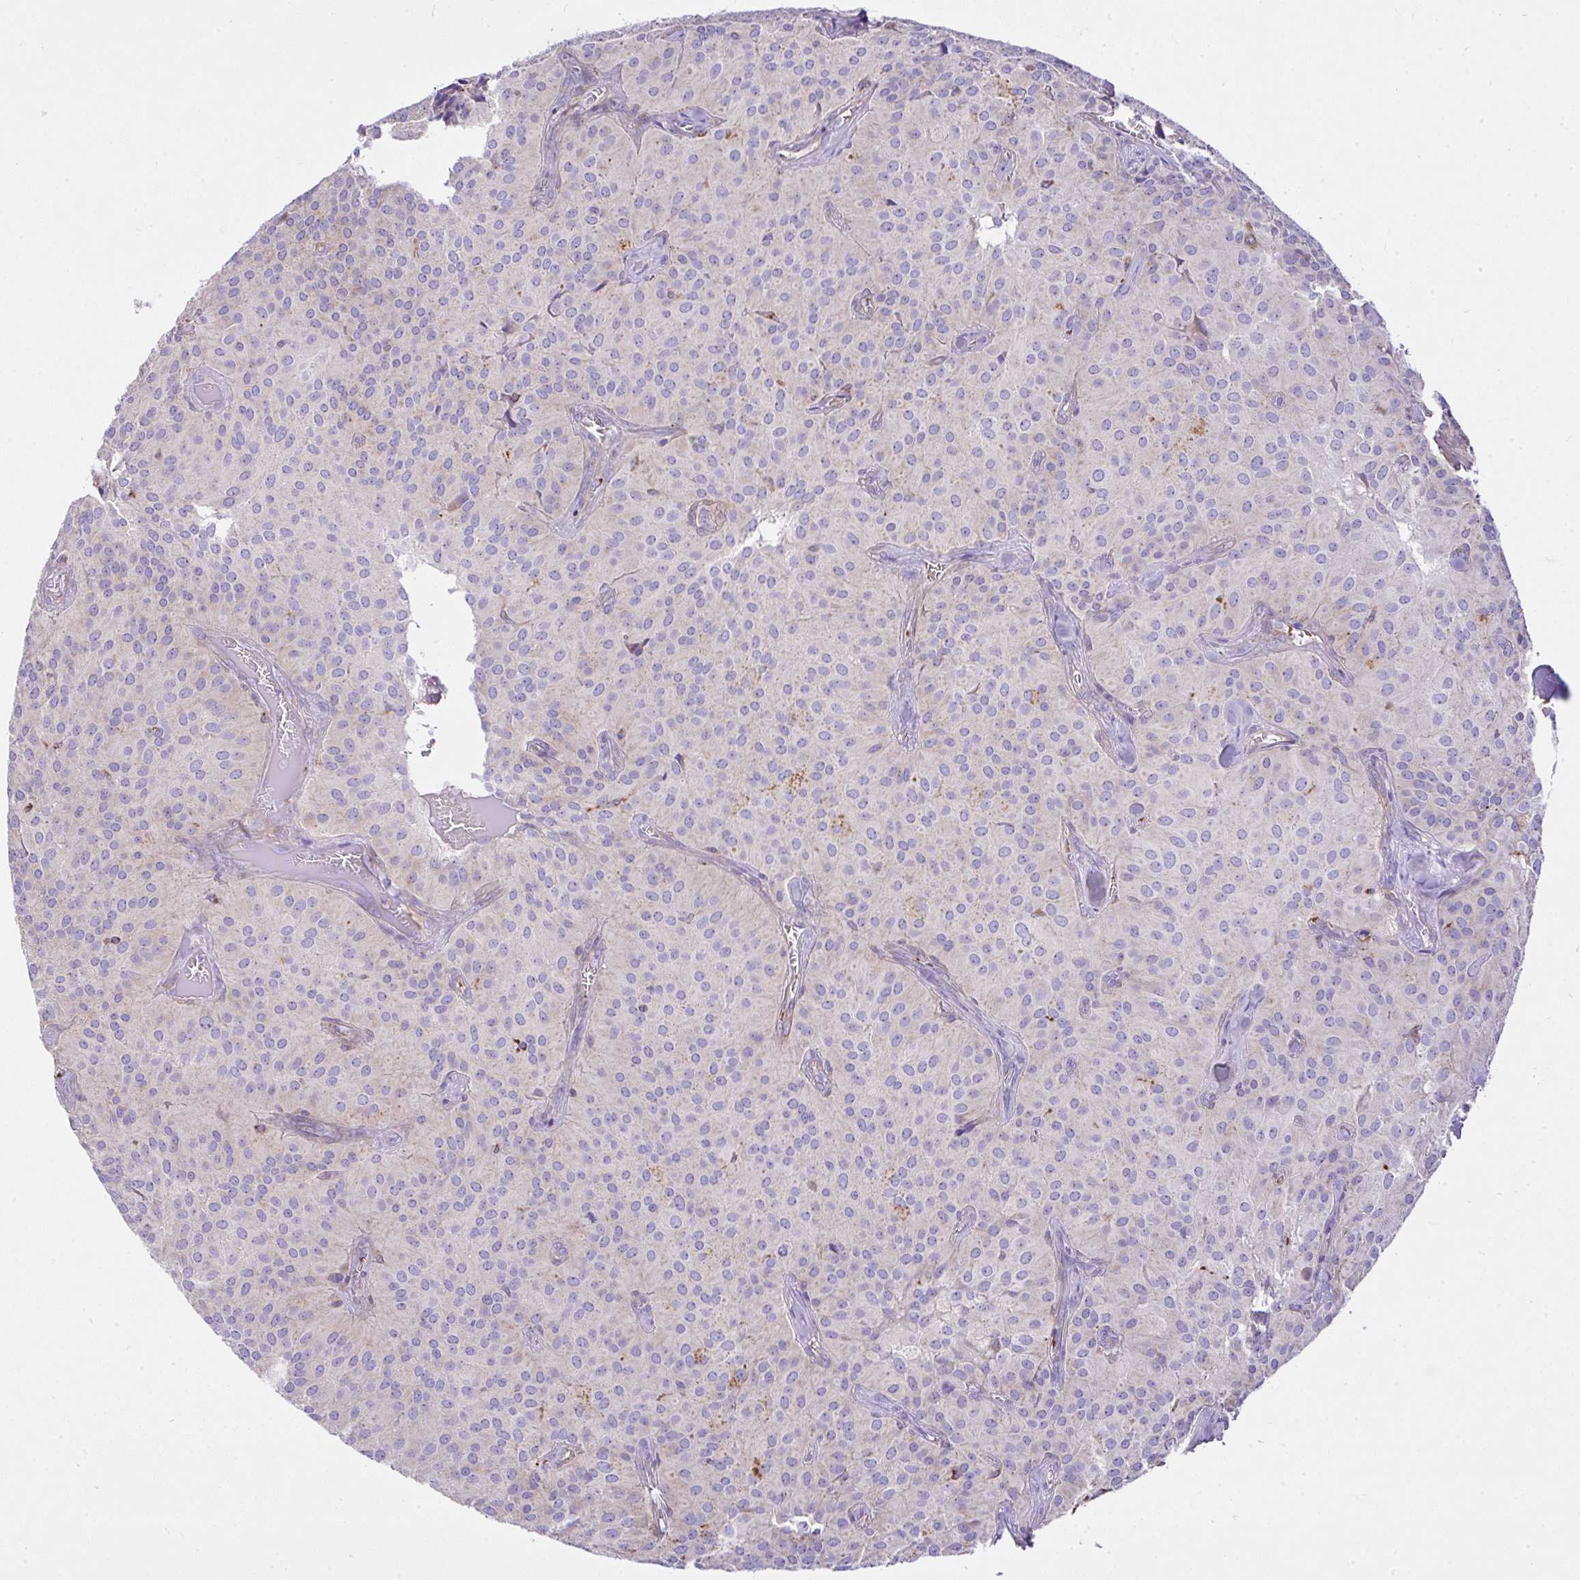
{"staining": {"intensity": "negative", "quantity": "none", "location": "none"}, "tissue": "glioma", "cell_type": "Tumor cells", "image_type": "cancer", "snomed": [{"axis": "morphology", "description": "Glioma, malignant, Low grade"}, {"axis": "topography", "description": "Brain"}], "caption": "A histopathology image of malignant low-grade glioma stained for a protein displays no brown staining in tumor cells.", "gene": "CCDC142", "patient": {"sex": "male", "age": 42}}